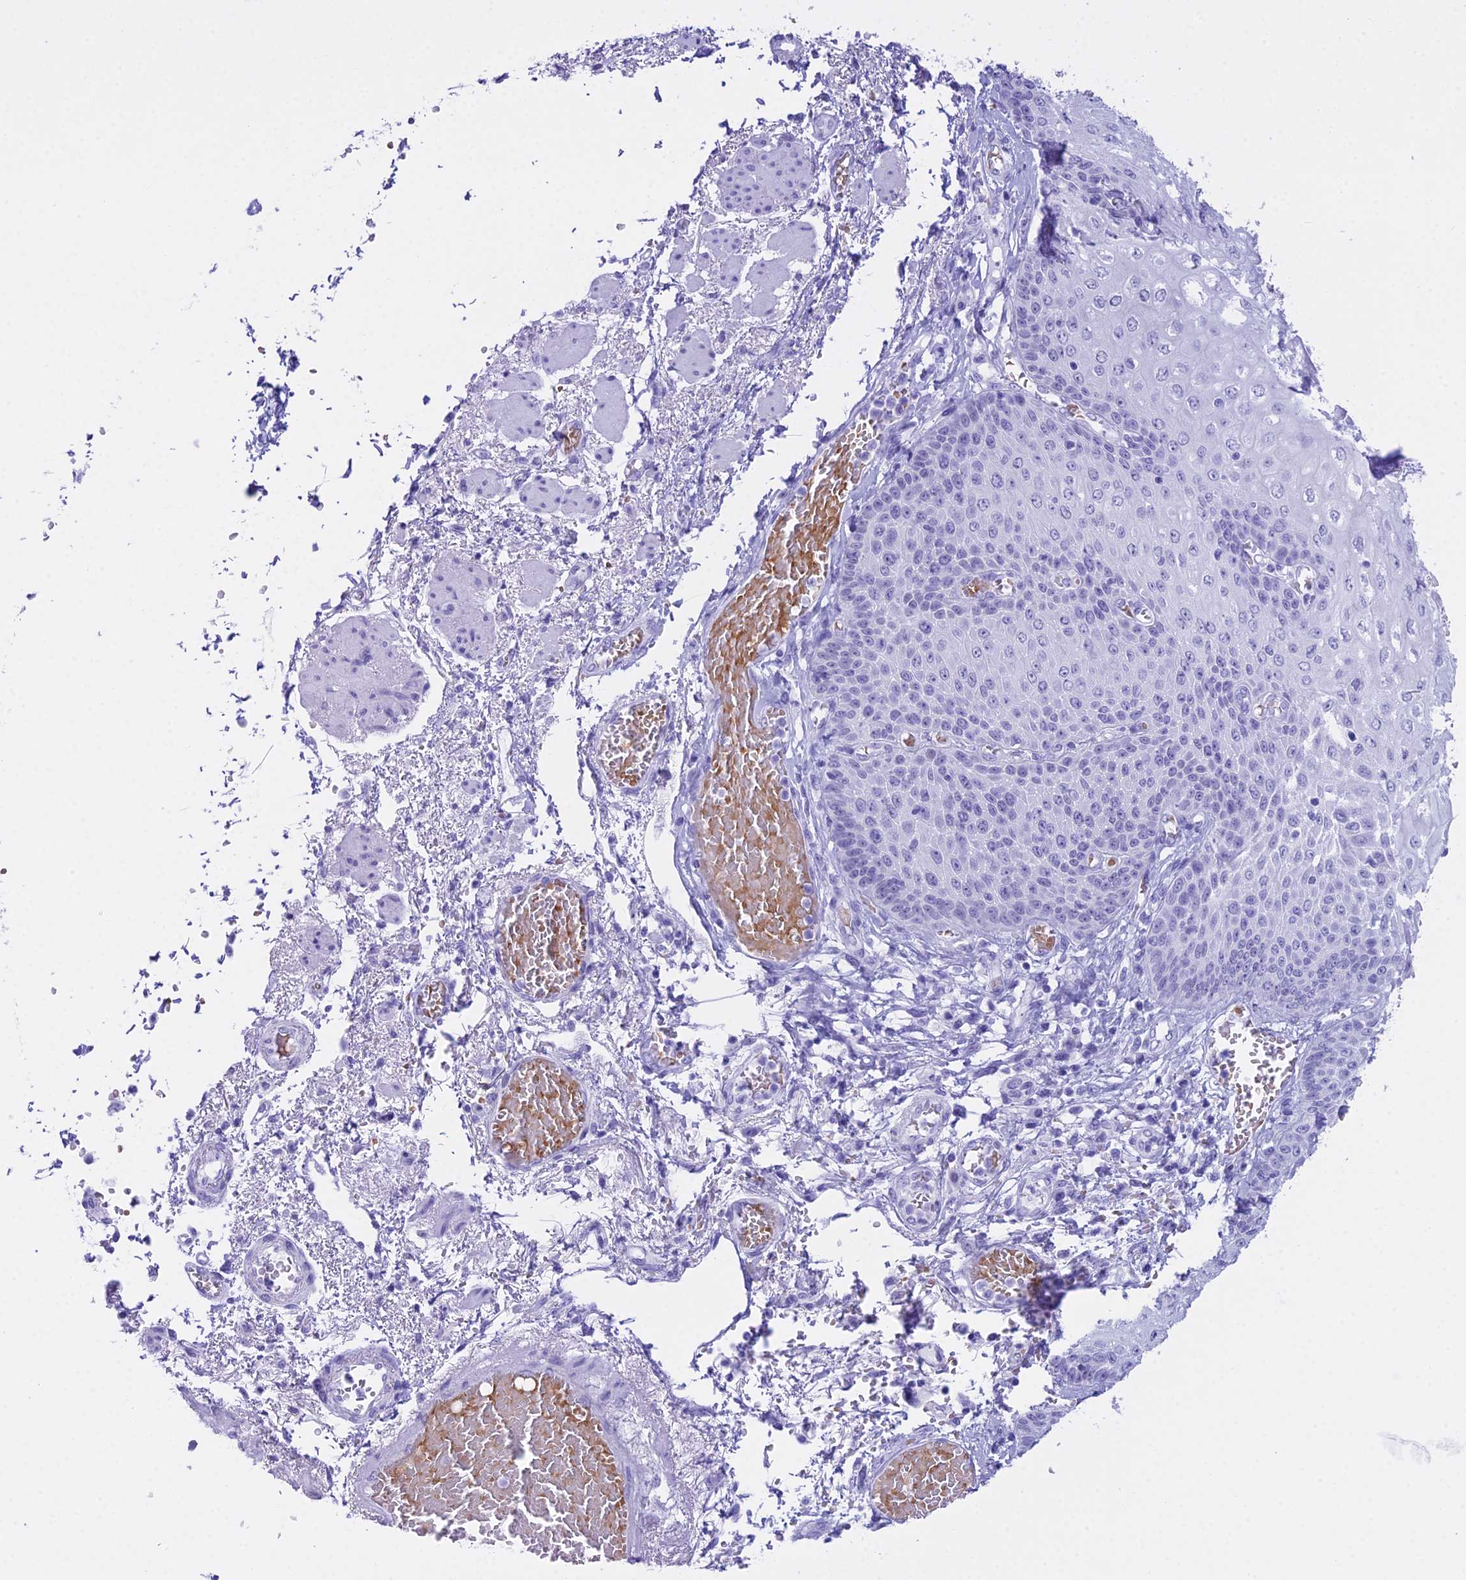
{"staining": {"intensity": "negative", "quantity": "none", "location": "none"}, "tissue": "esophagus", "cell_type": "Squamous epithelial cells", "image_type": "normal", "snomed": [{"axis": "morphology", "description": "Normal tissue, NOS"}, {"axis": "topography", "description": "Esophagus"}], "caption": "Squamous epithelial cells show no significant protein expression in normal esophagus. Nuclei are stained in blue.", "gene": "RNPS1", "patient": {"sex": "male", "age": 81}}